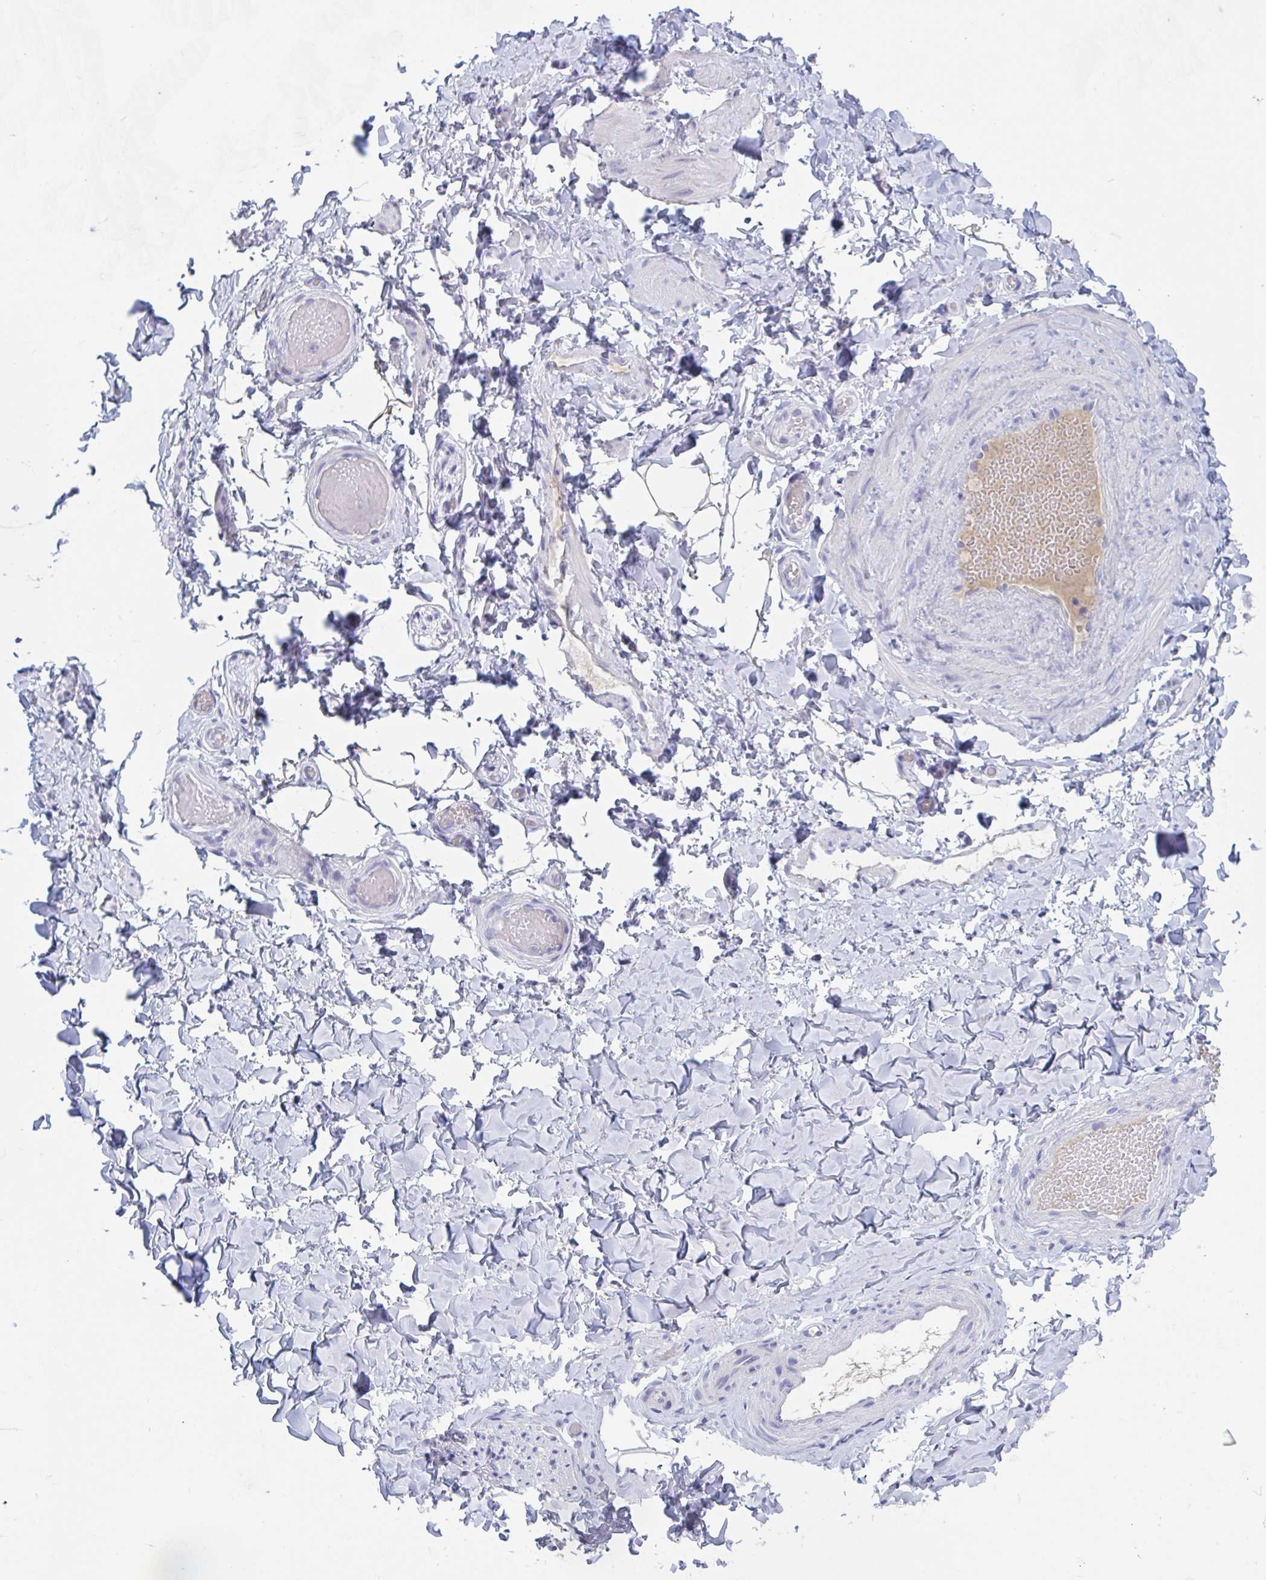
{"staining": {"intensity": "negative", "quantity": "none", "location": "none"}, "tissue": "adipose tissue", "cell_type": "Adipocytes", "image_type": "normal", "snomed": [{"axis": "morphology", "description": "Normal tissue, NOS"}, {"axis": "topography", "description": "Soft tissue"}, {"axis": "topography", "description": "Adipose tissue"}, {"axis": "topography", "description": "Vascular tissue"}, {"axis": "topography", "description": "Peripheral nerve tissue"}], "caption": "Normal adipose tissue was stained to show a protein in brown. There is no significant staining in adipocytes. (DAB (3,3'-diaminobenzidine) immunohistochemistry with hematoxylin counter stain).", "gene": "ZNHIT2", "patient": {"sex": "male", "age": 29}}